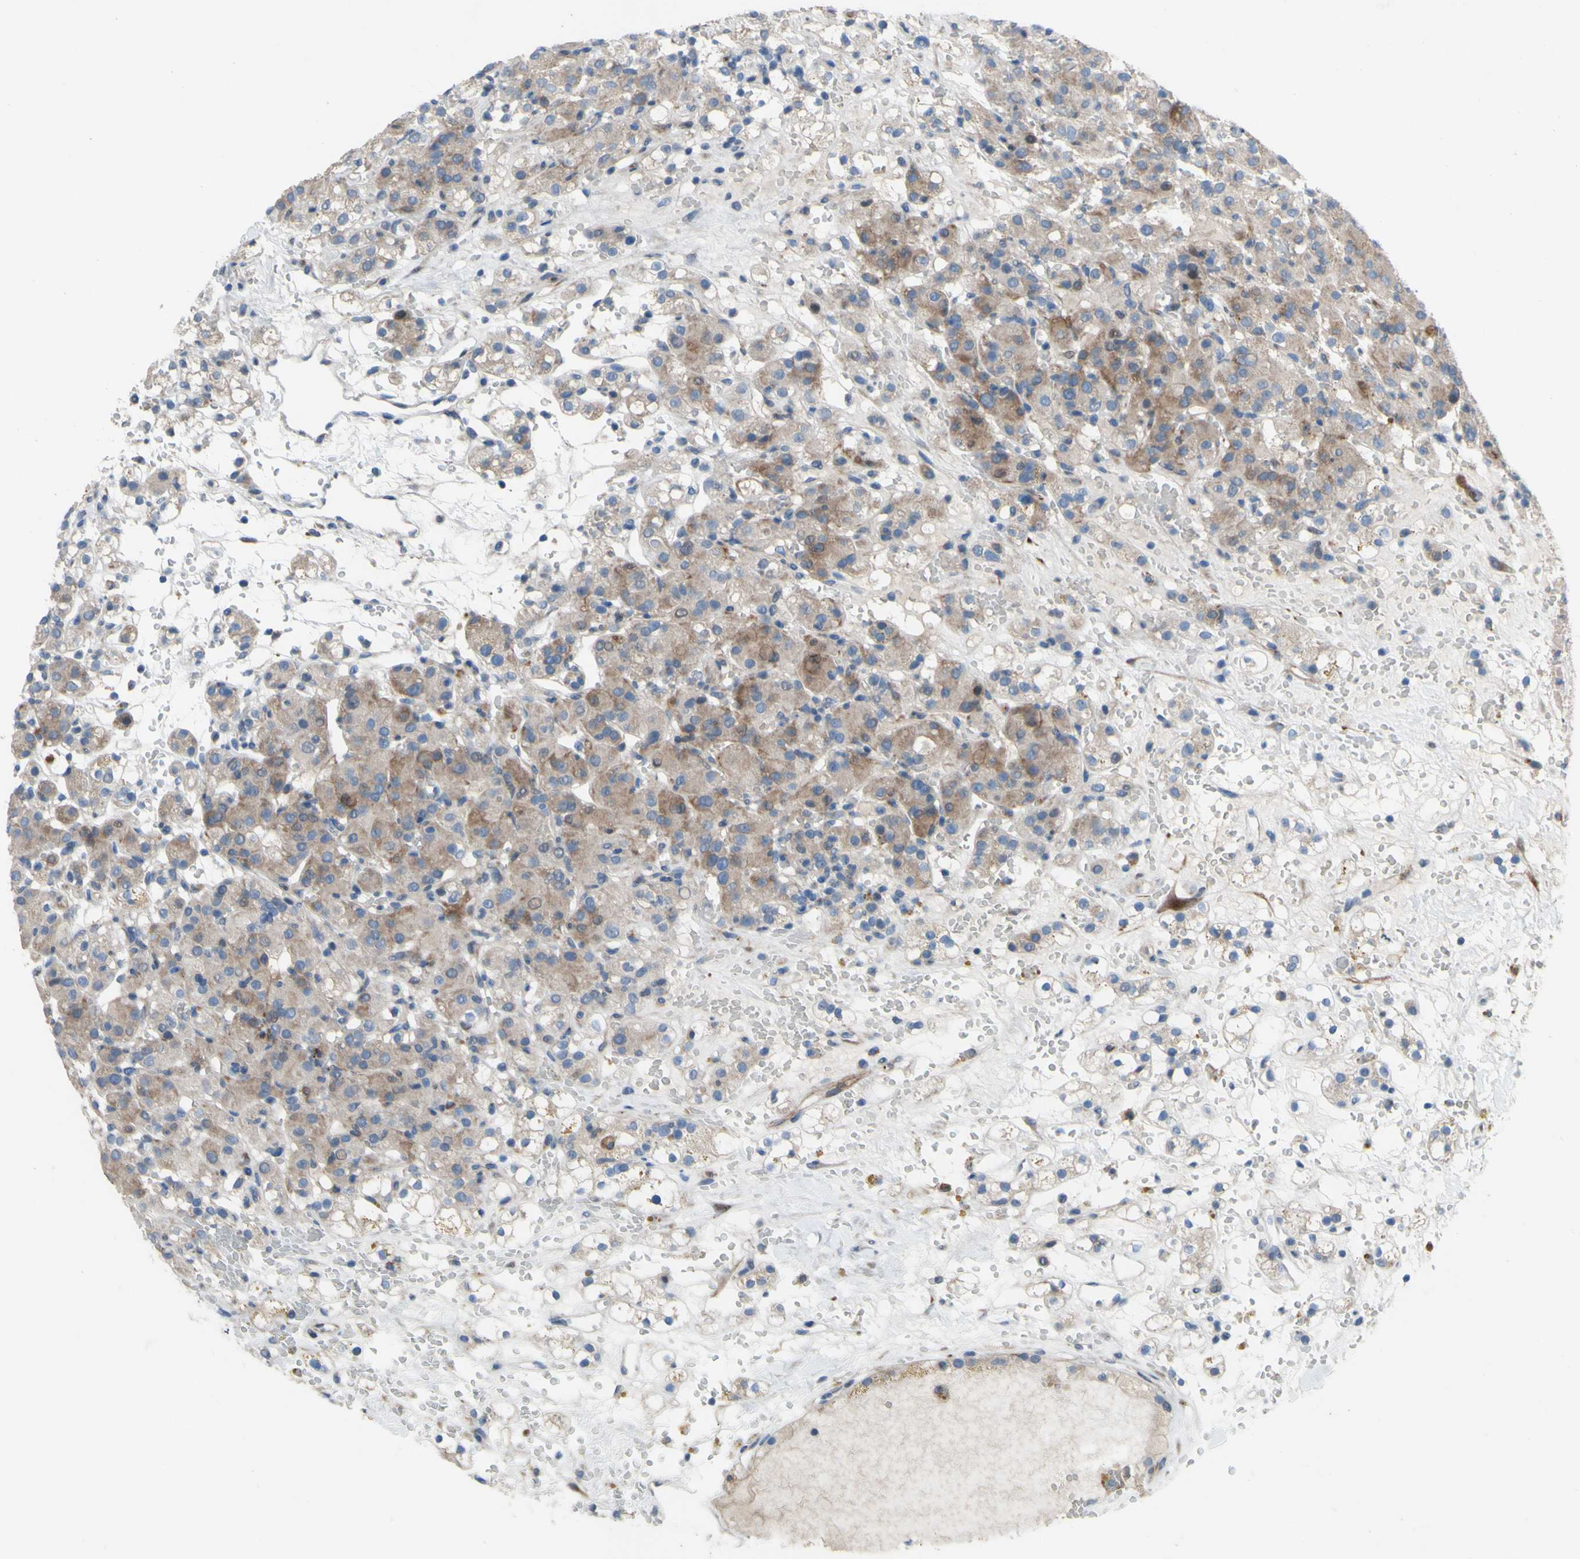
{"staining": {"intensity": "moderate", "quantity": ">75%", "location": "cytoplasmic/membranous"}, "tissue": "renal cancer", "cell_type": "Tumor cells", "image_type": "cancer", "snomed": [{"axis": "morphology", "description": "Adenocarcinoma, NOS"}, {"axis": "topography", "description": "Kidney"}], "caption": "Protein staining of renal cancer (adenocarcinoma) tissue exhibits moderate cytoplasmic/membranous expression in approximately >75% of tumor cells. Nuclei are stained in blue.", "gene": "CDCP1", "patient": {"sex": "male", "age": 61}}